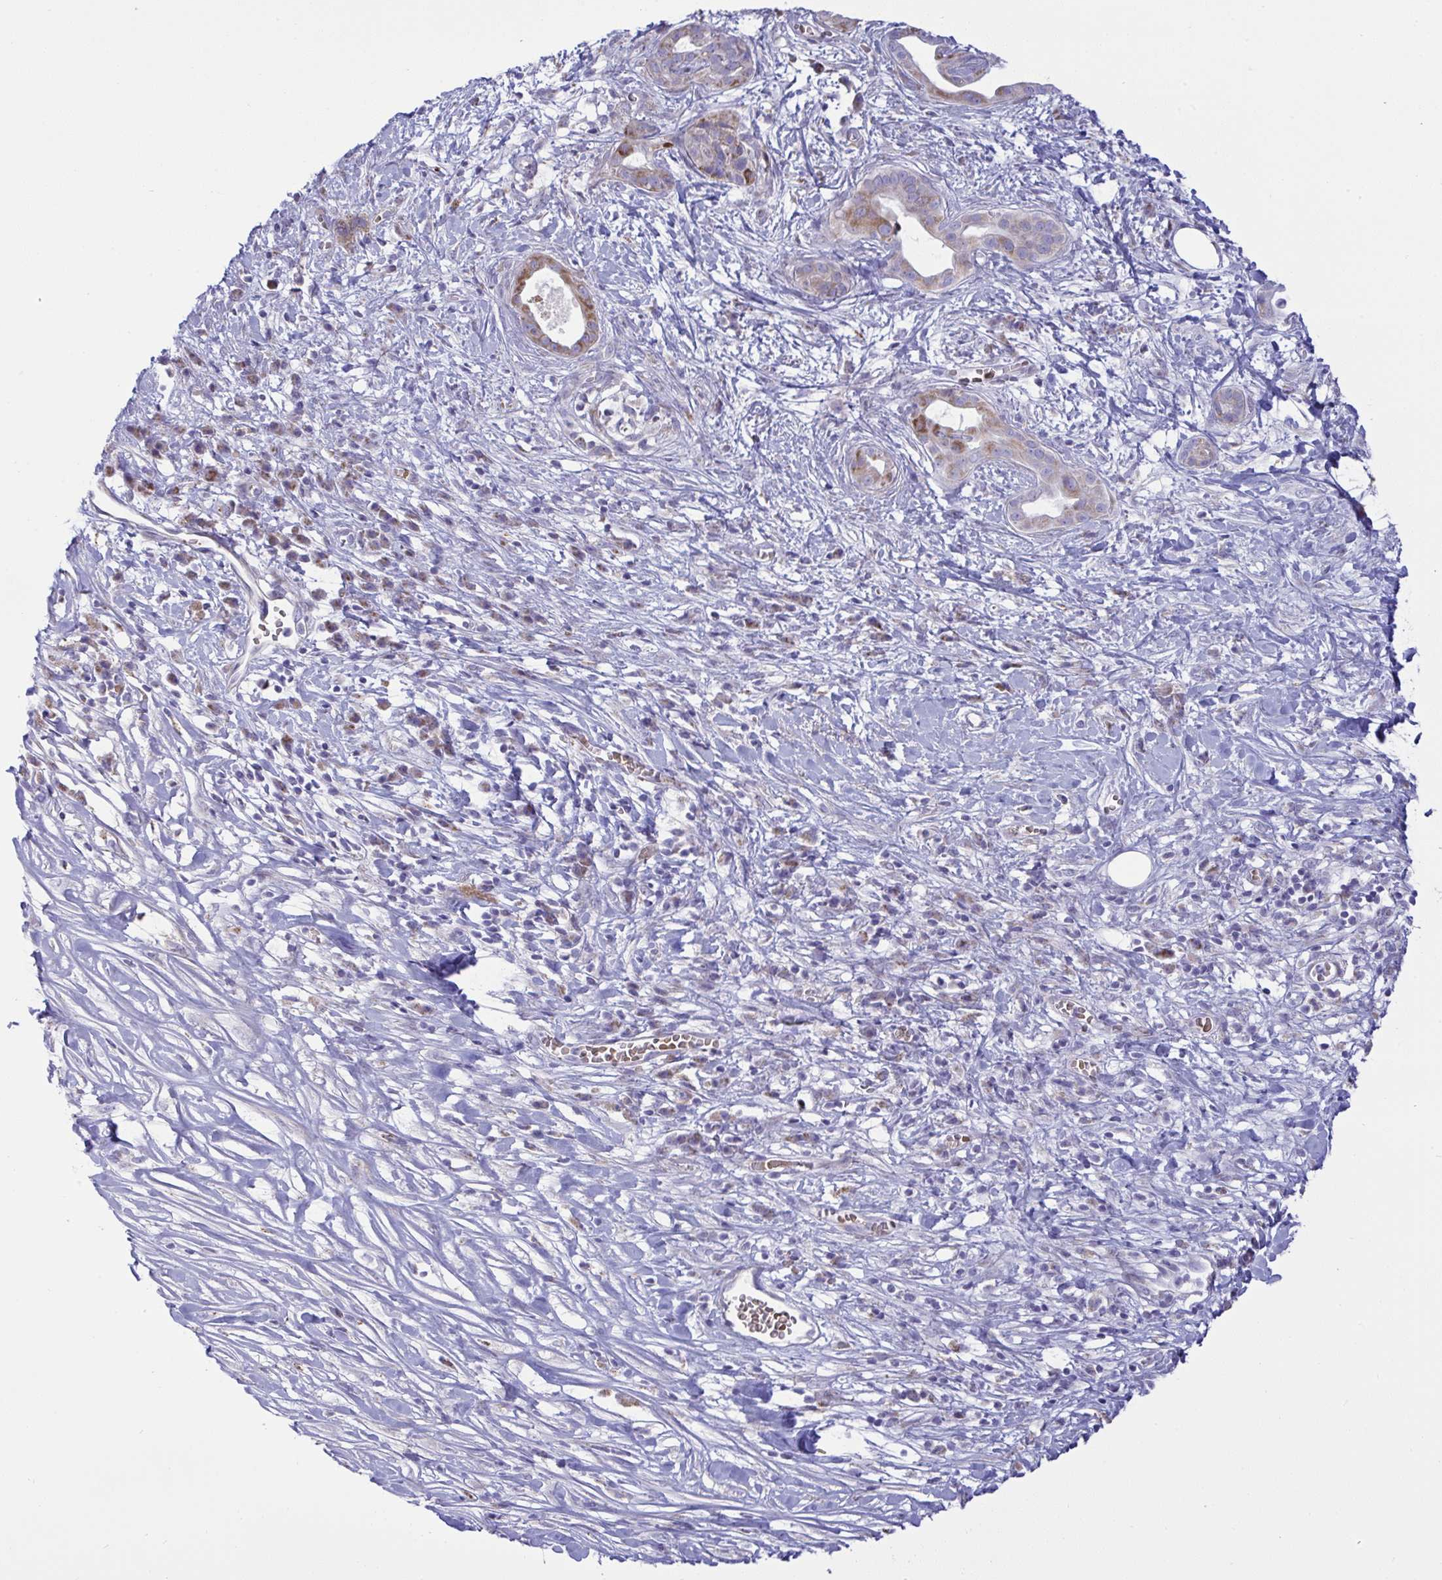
{"staining": {"intensity": "moderate", "quantity": "<25%", "location": "cytoplasmic/membranous"}, "tissue": "pancreatic cancer", "cell_type": "Tumor cells", "image_type": "cancer", "snomed": [{"axis": "morphology", "description": "Adenocarcinoma, NOS"}, {"axis": "topography", "description": "Pancreas"}], "caption": "The photomicrograph exhibits staining of pancreatic cancer, revealing moderate cytoplasmic/membranous protein staining (brown color) within tumor cells.", "gene": "NTN1", "patient": {"sex": "male", "age": 61}}